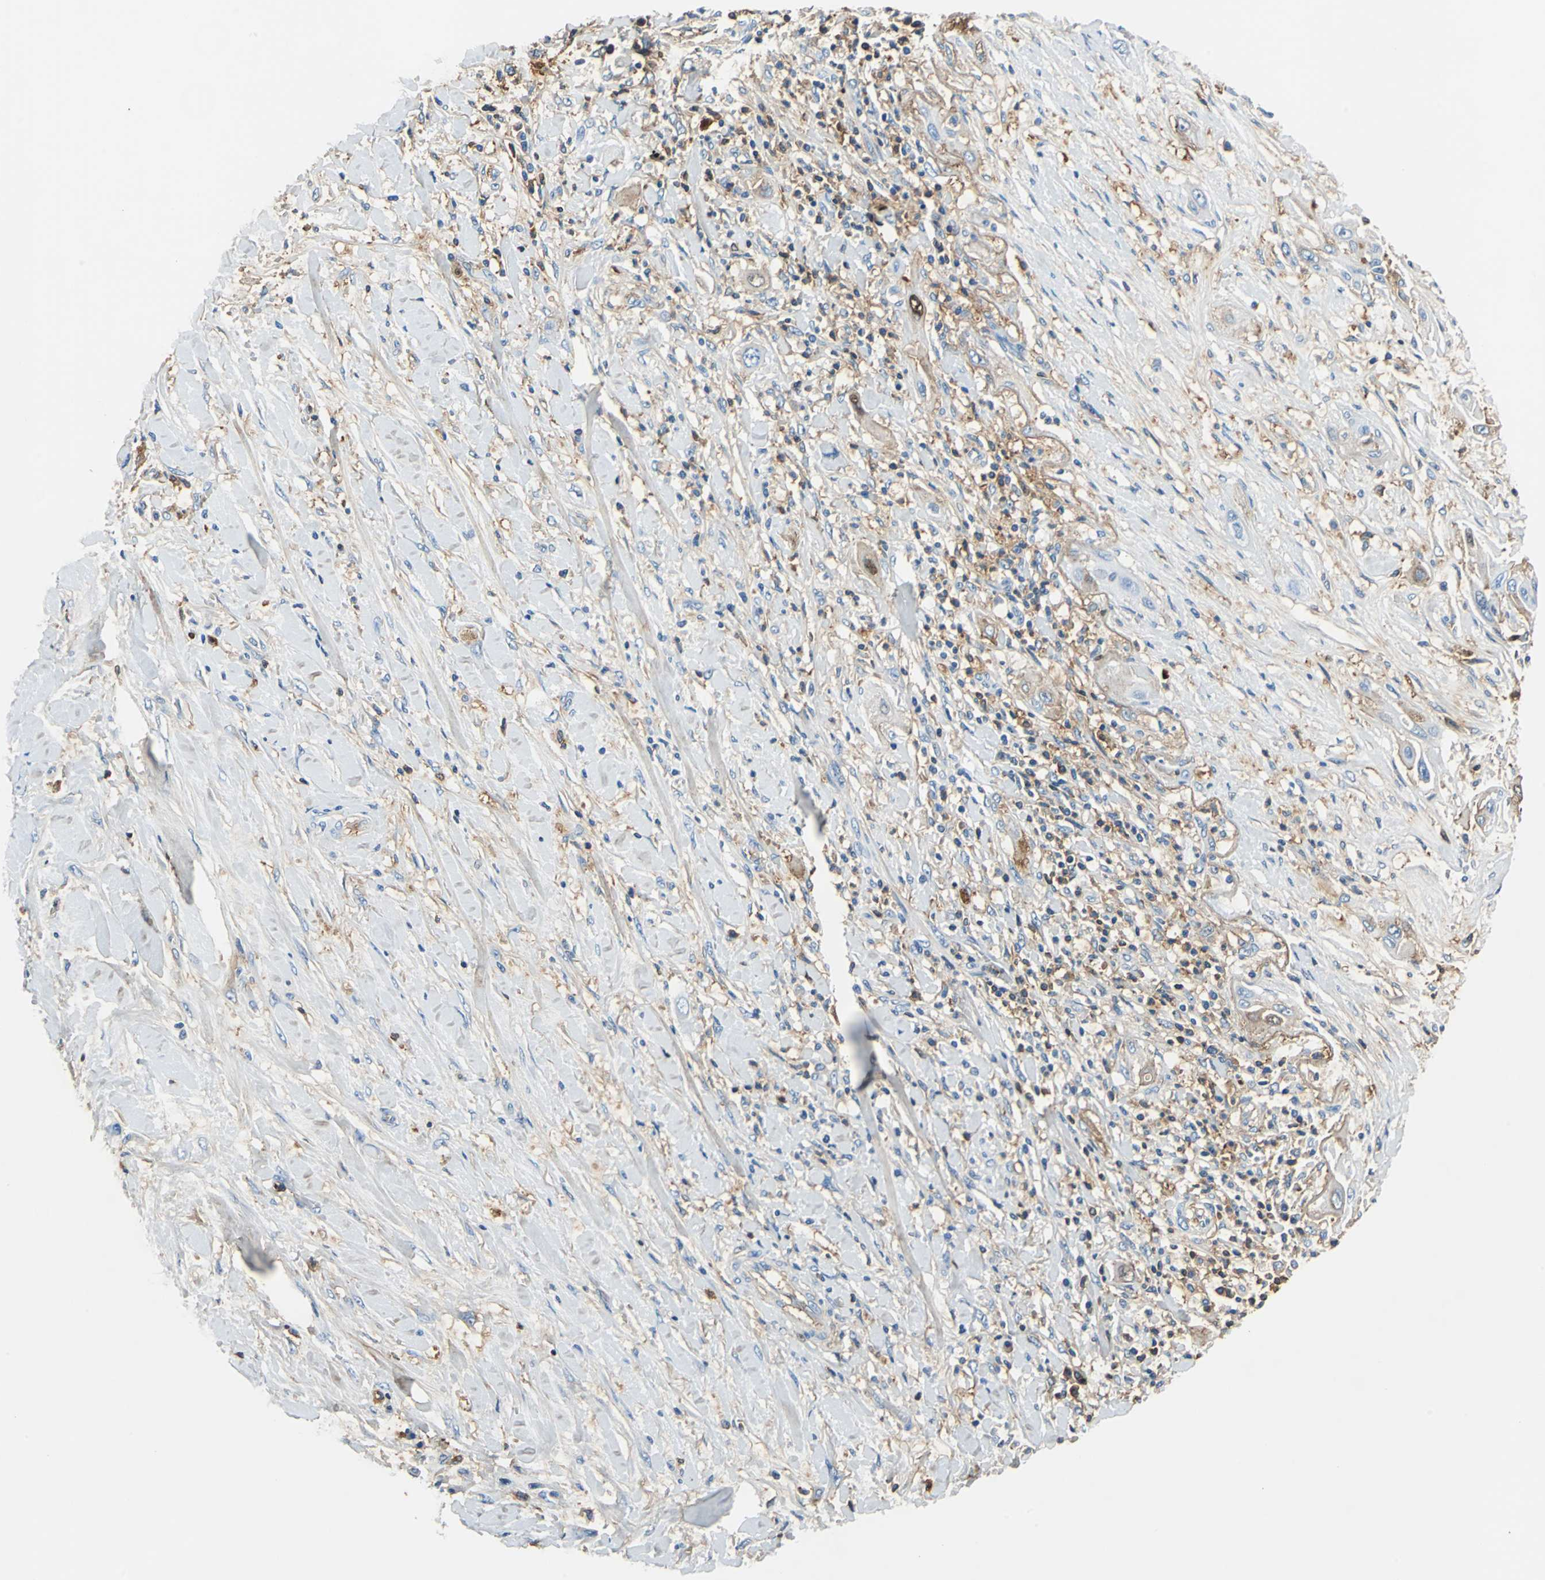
{"staining": {"intensity": "weak", "quantity": ">75%", "location": "cytoplasmic/membranous"}, "tissue": "lung cancer", "cell_type": "Tumor cells", "image_type": "cancer", "snomed": [{"axis": "morphology", "description": "Squamous cell carcinoma, NOS"}, {"axis": "topography", "description": "Lung"}], "caption": "The photomicrograph reveals immunohistochemical staining of lung cancer (squamous cell carcinoma). There is weak cytoplasmic/membranous positivity is present in about >75% of tumor cells. (DAB (3,3'-diaminobenzidine) = brown stain, brightfield microscopy at high magnification).", "gene": "ALB", "patient": {"sex": "female", "age": 47}}